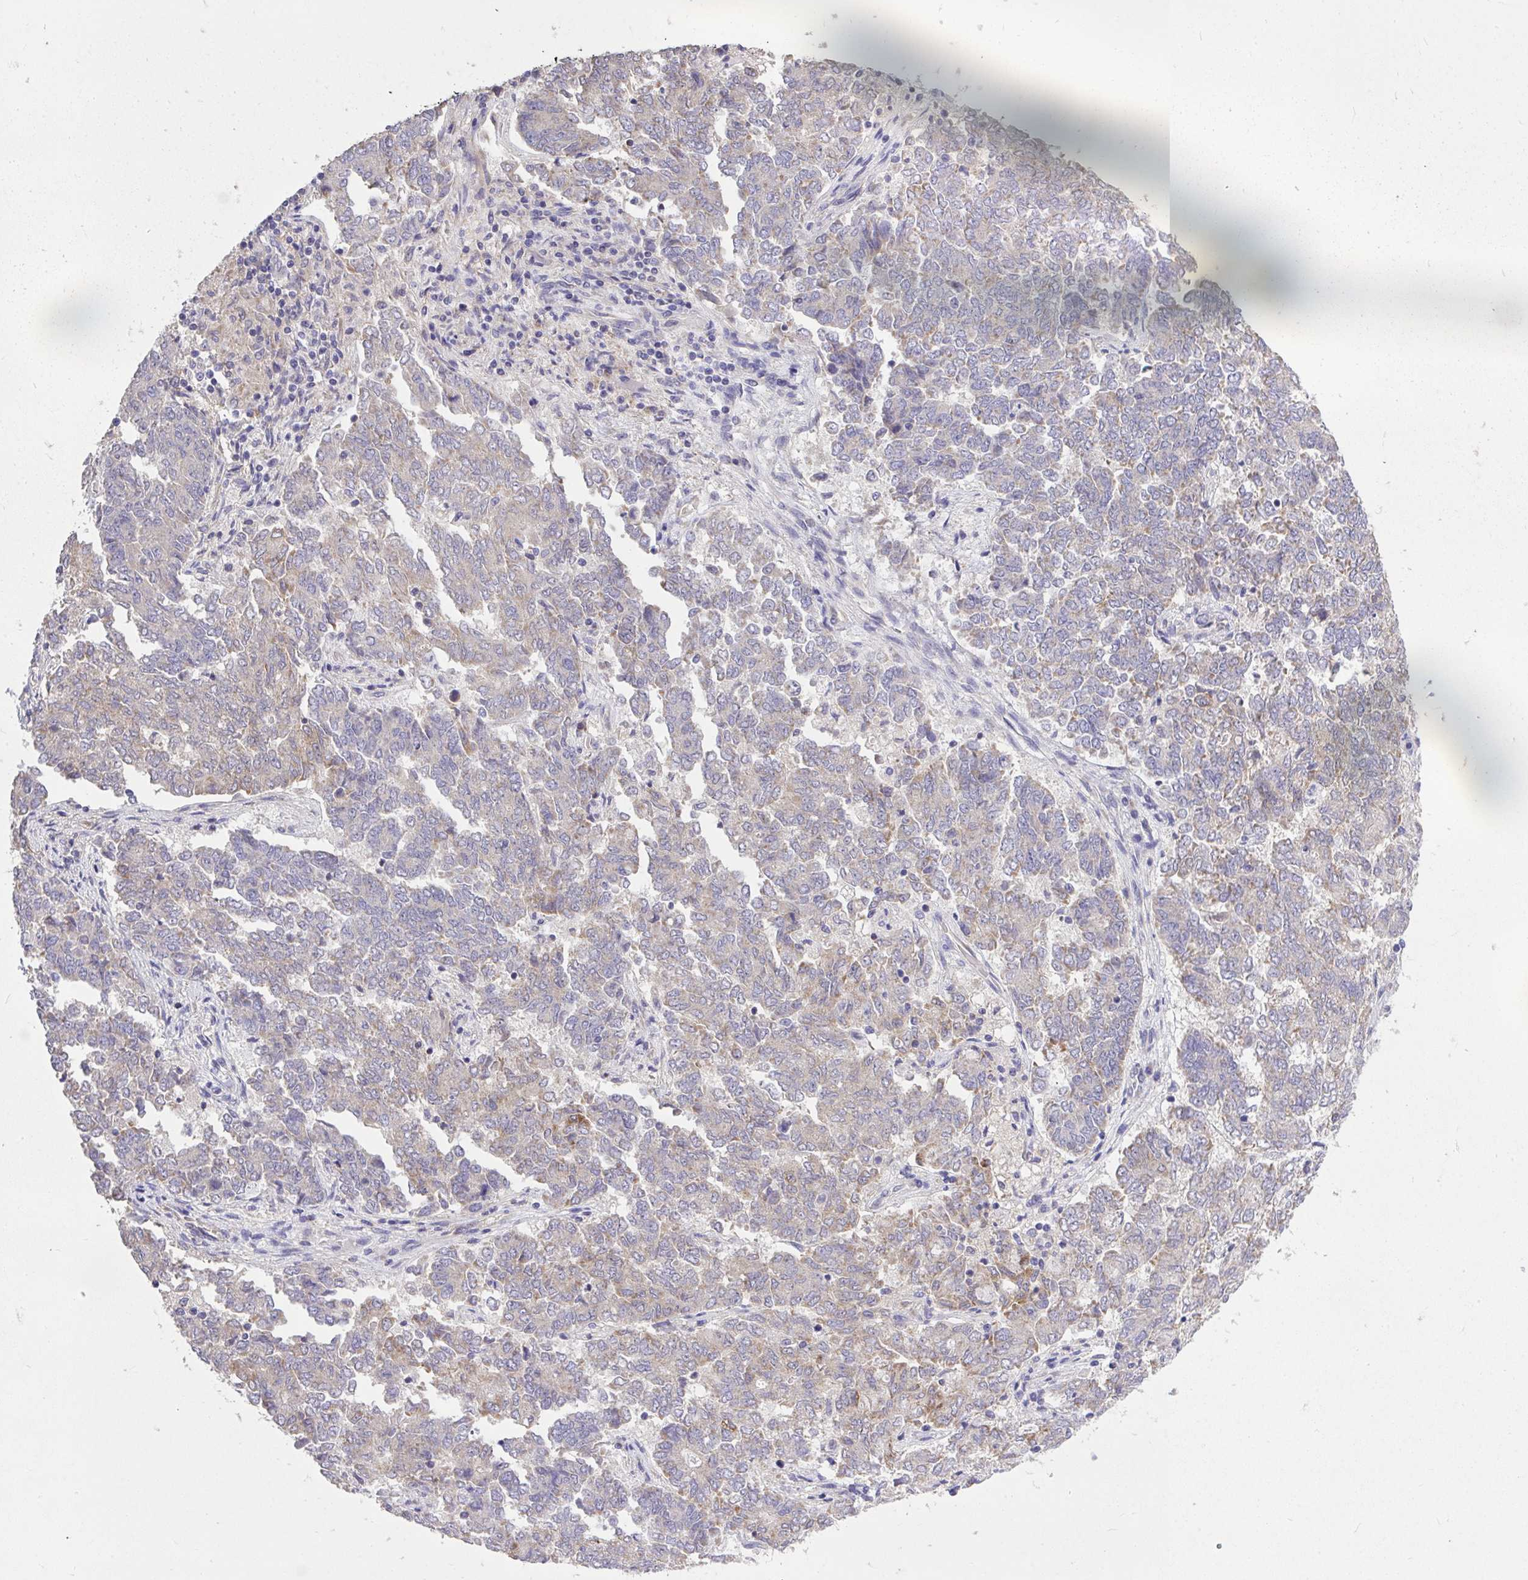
{"staining": {"intensity": "weak", "quantity": "25%-75%", "location": "cytoplasmic/membranous"}, "tissue": "endometrial cancer", "cell_type": "Tumor cells", "image_type": "cancer", "snomed": [{"axis": "morphology", "description": "Adenocarcinoma, NOS"}, {"axis": "topography", "description": "Endometrium"}], "caption": "Tumor cells demonstrate low levels of weak cytoplasmic/membranous staining in about 25%-75% of cells in adenocarcinoma (endometrial). The staining is performed using DAB (3,3'-diaminobenzidine) brown chromogen to label protein expression. The nuclei are counter-stained blue using hematoxylin.", "gene": "MPC2", "patient": {"sex": "female", "age": 80}}